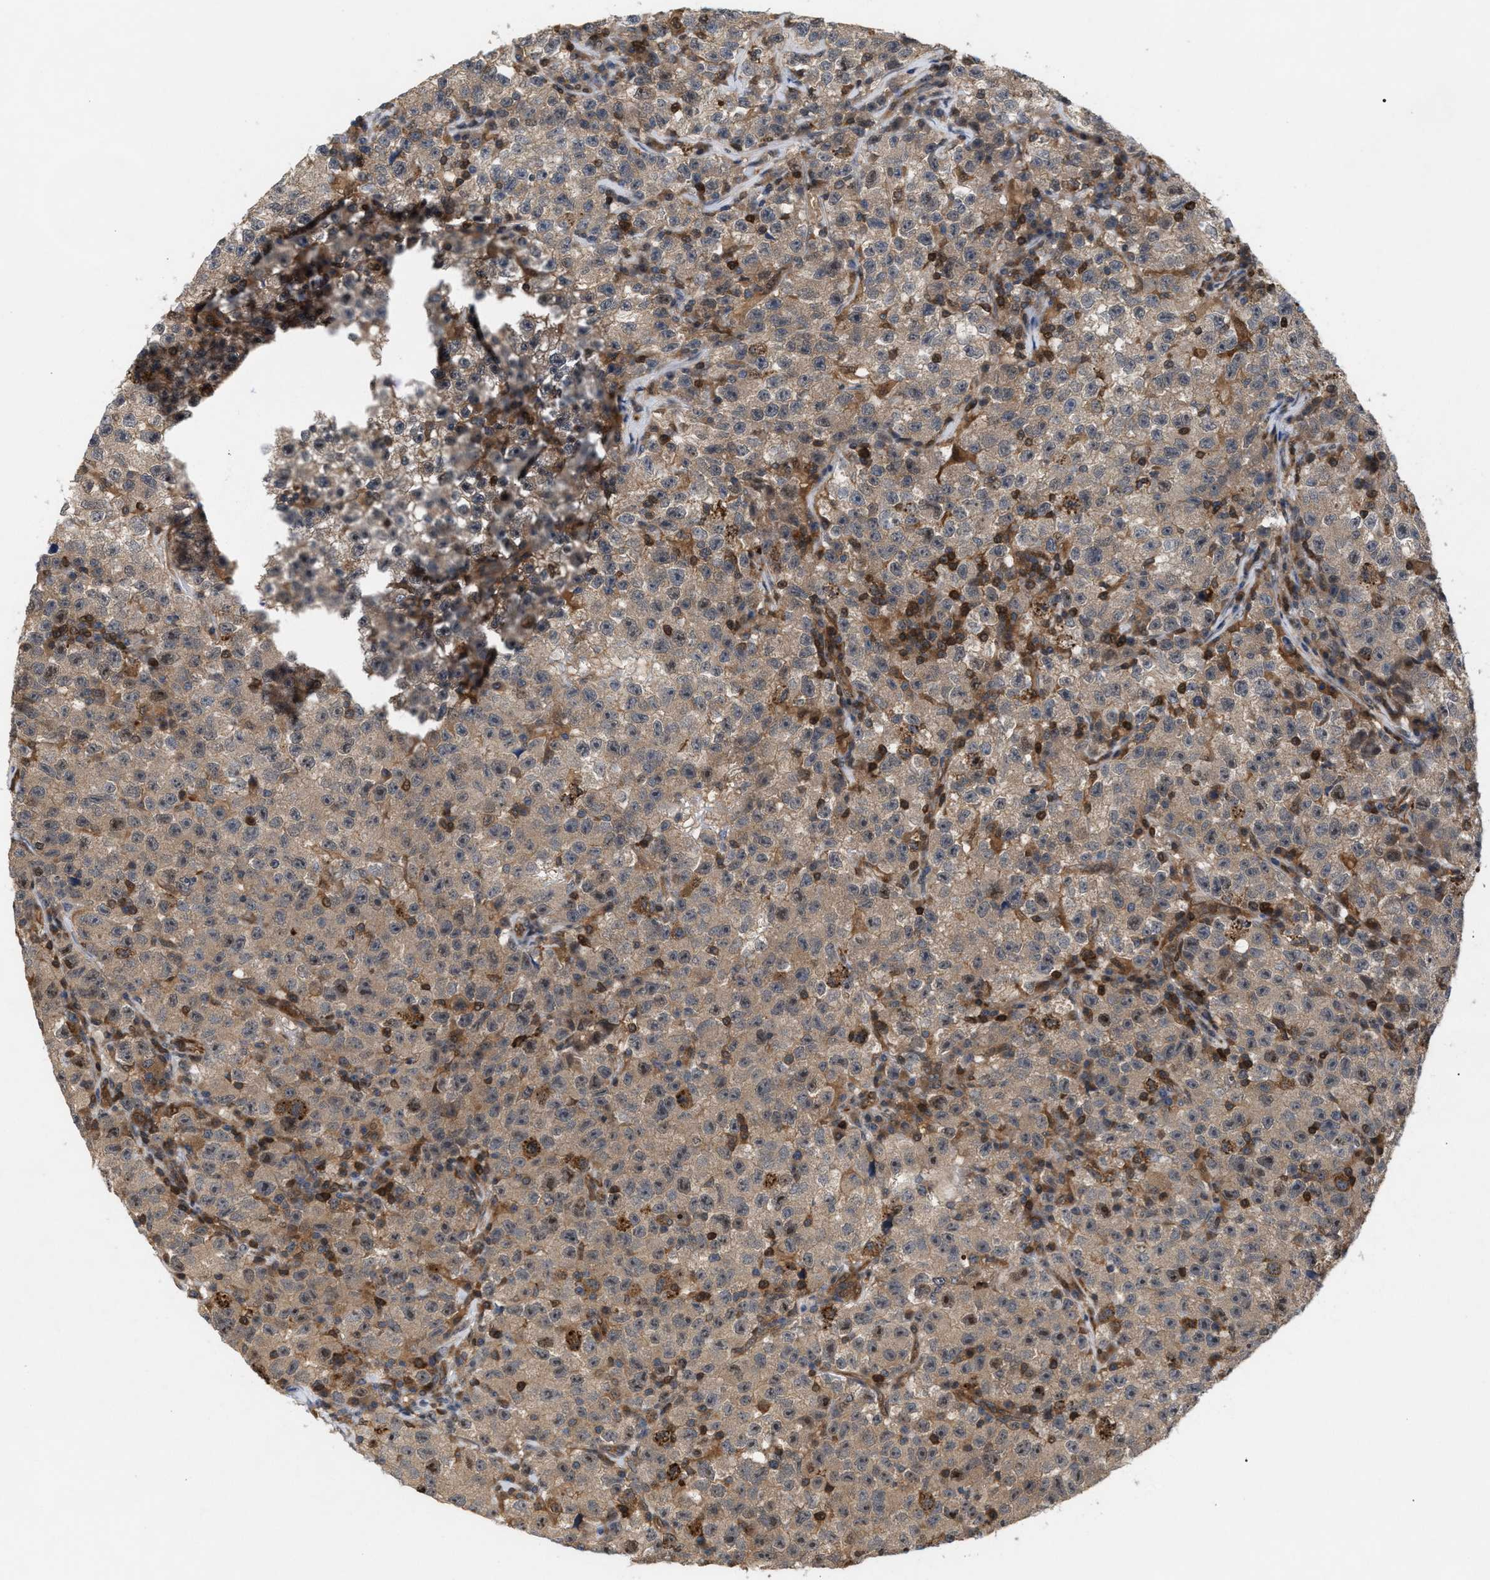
{"staining": {"intensity": "weak", "quantity": ">75%", "location": "cytoplasmic/membranous"}, "tissue": "testis cancer", "cell_type": "Tumor cells", "image_type": "cancer", "snomed": [{"axis": "morphology", "description": "Seminoma, NOS"}, {"axis": "topography", "description": "Testis"}], "caption": "An image showing weak cytoplasmic/membranous staining in approximately >75% of tumor cells in testis cancer (seminoma), as visualized by brown immunohistochemical staining.", "gene": "GLOD4", "patient": {"sex": "male", "age": 22}}